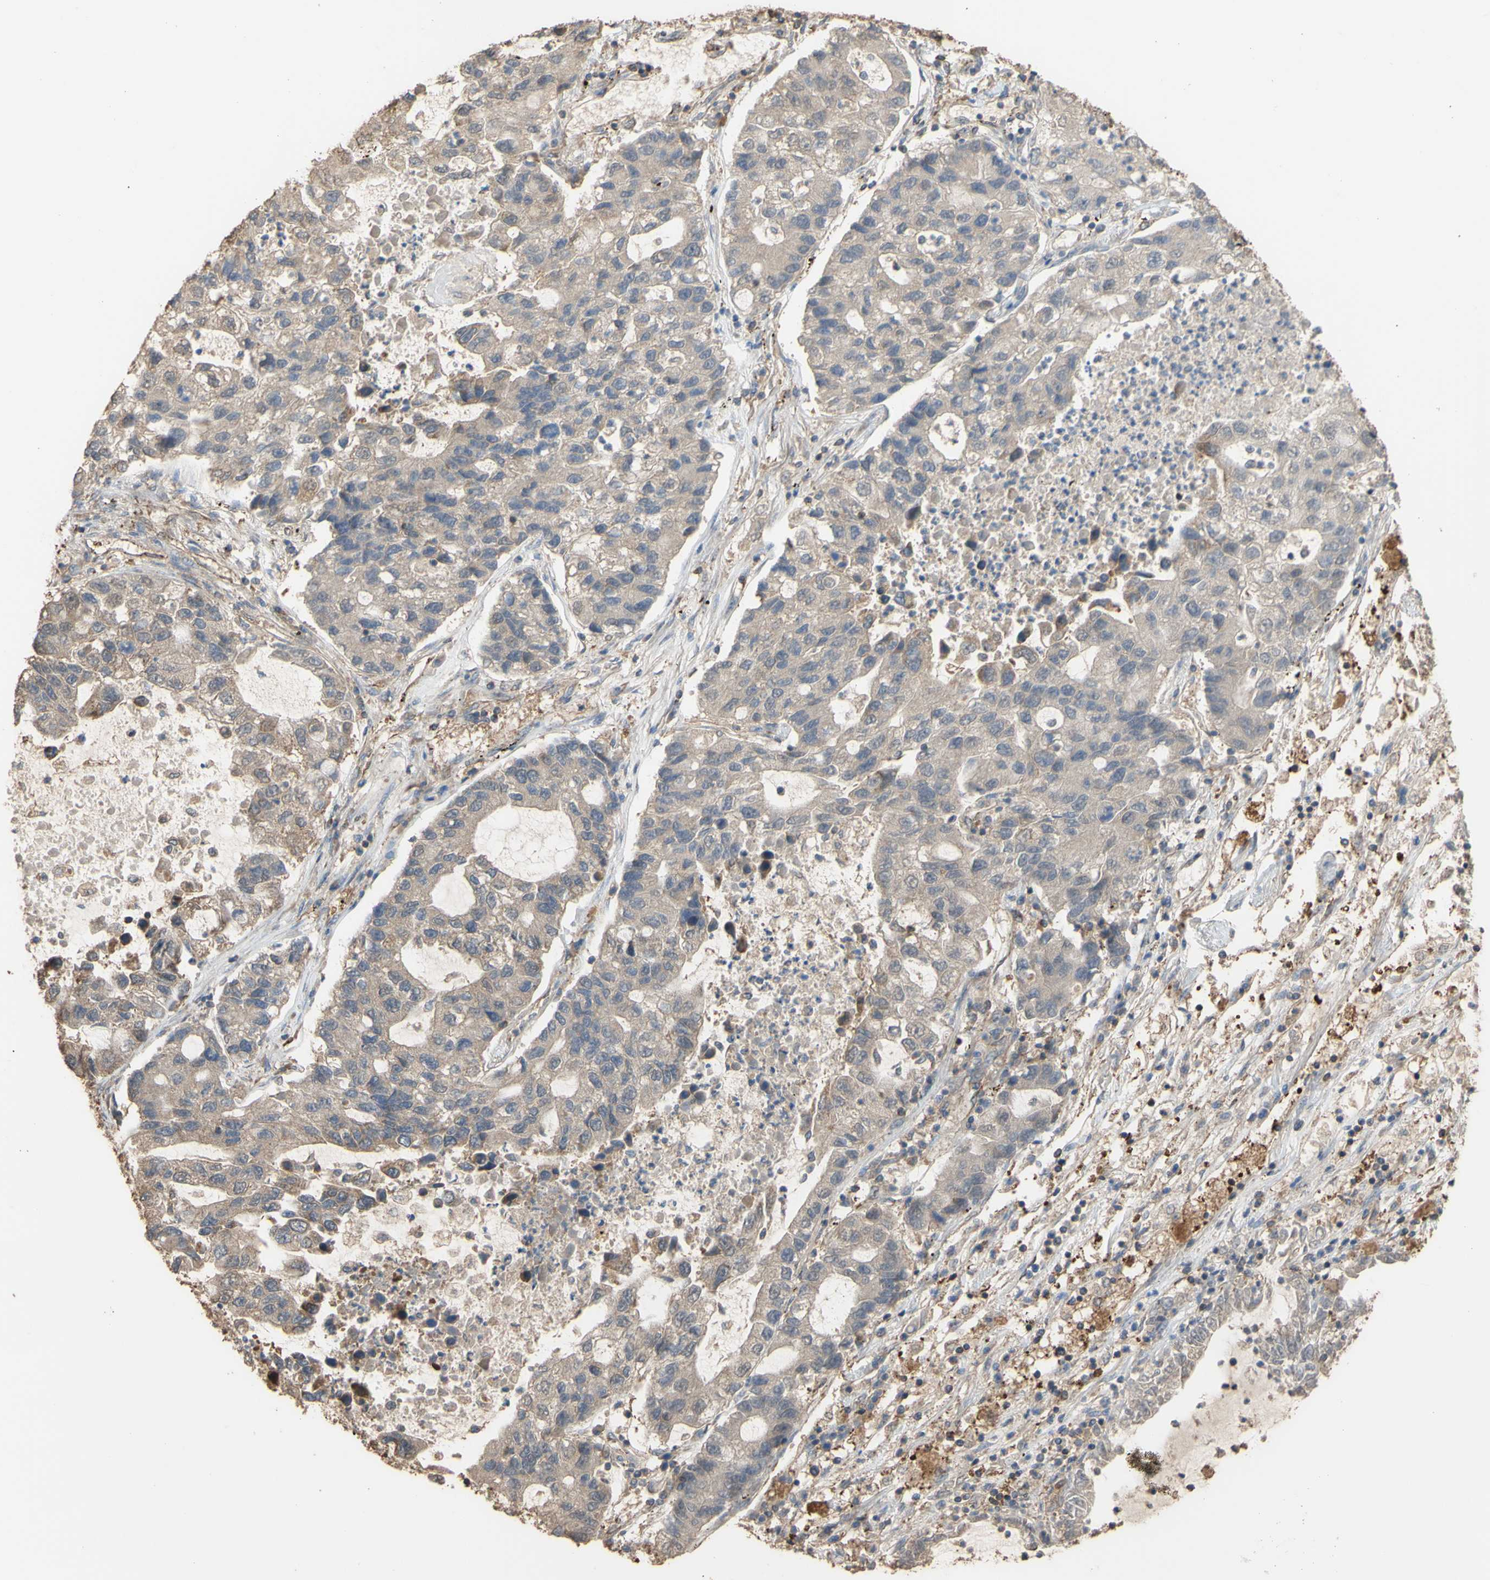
{"staining": {"intensity": "weak", "quantity": ">75%", "location": "cytoplasmic/membranous"}, "tissue": "lung cancer", "cell_type": "Tumor cells", "image_type": "cancer", "snomed": [{"axis": "morphology", "description": "Adenocarcinoma, NOS"}, {"axis": "topography", "description": "Lung"}], "caption": "Weak cytoplasmic/membranous protein positivity is appreciated in approximately >75% of tumor cells in lung adenocarcinoma.", "gene": "ALDH9A1", "patient": {"sex": "female", "age": 51}}